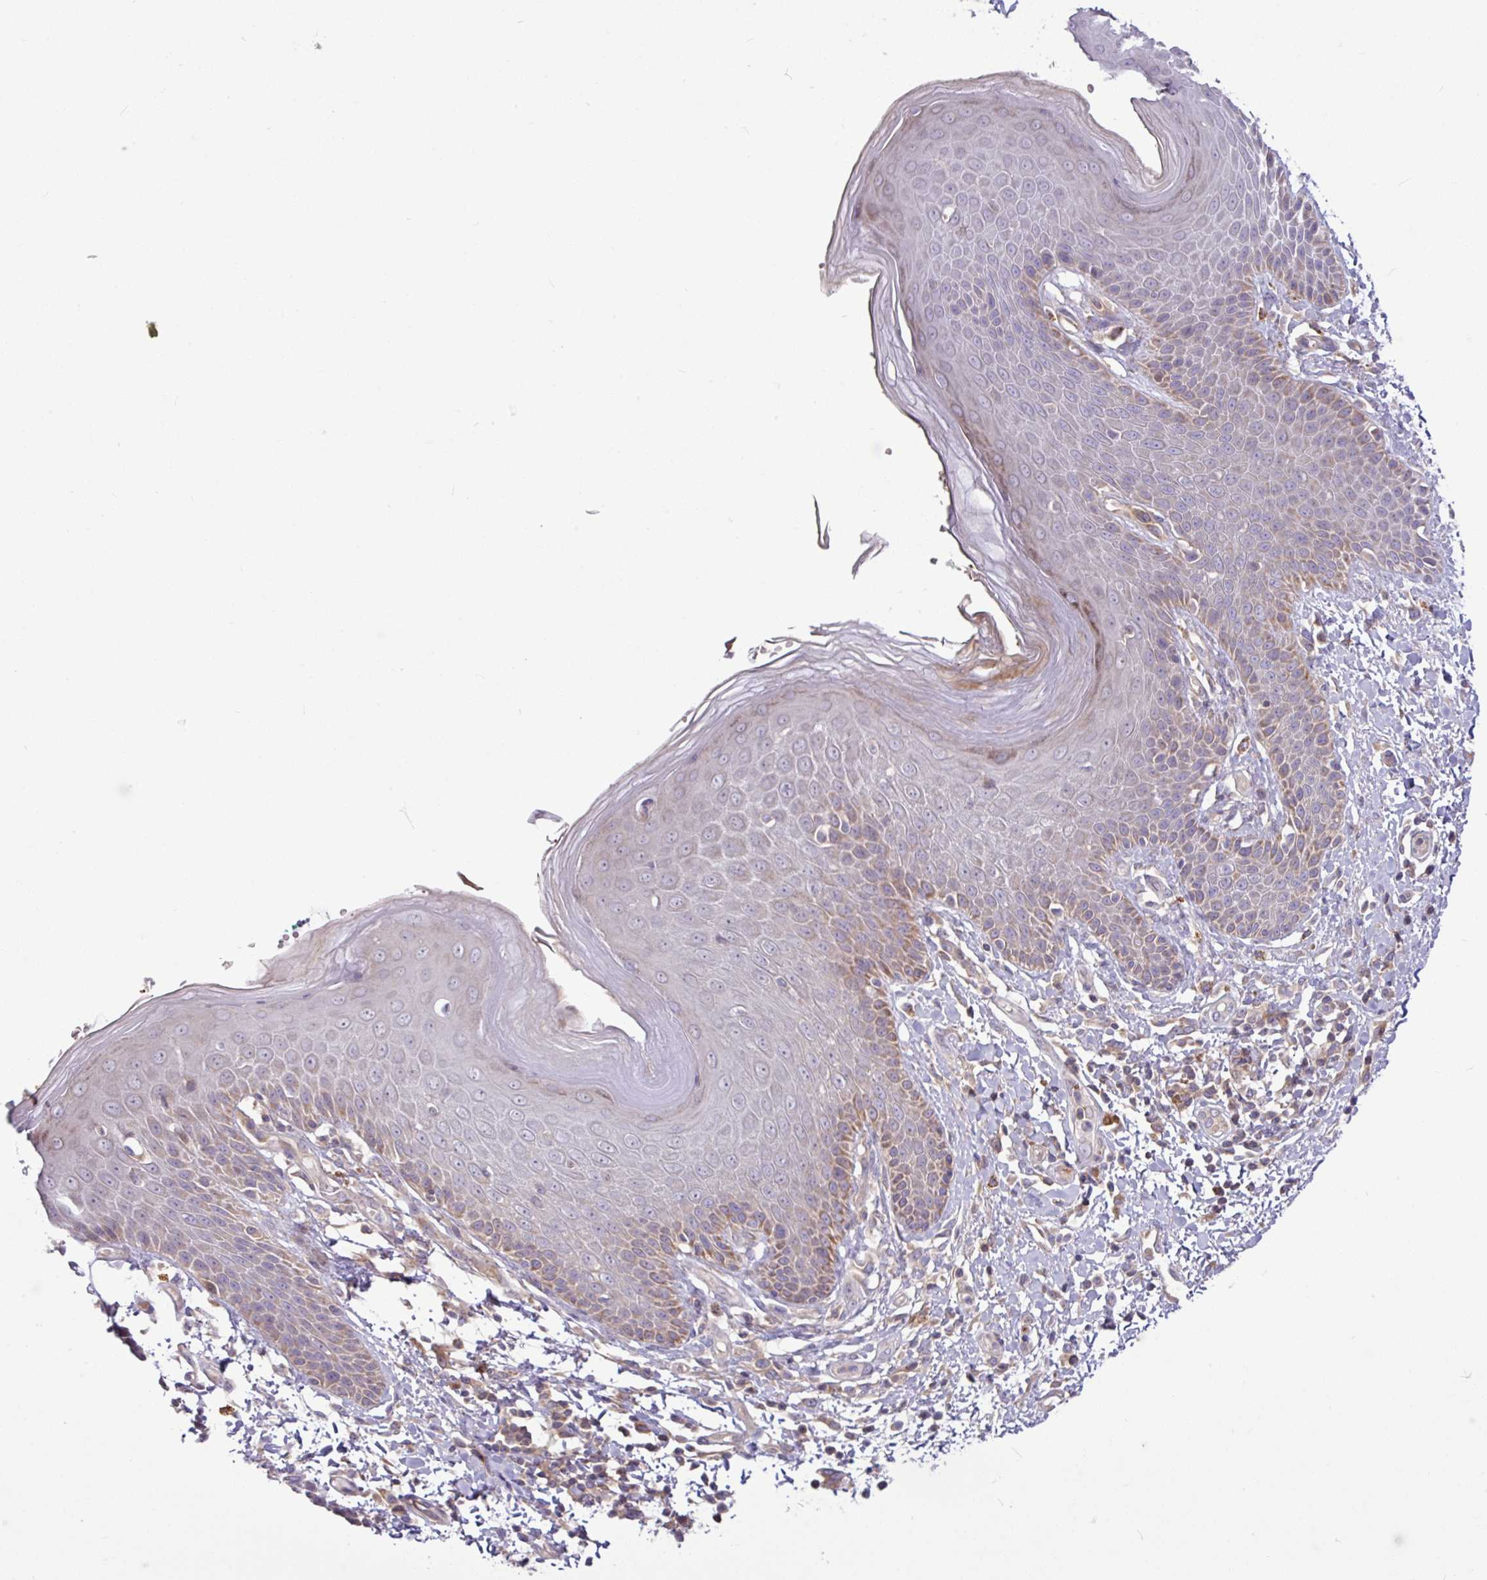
{"staining": {"intensity": "weak", "quantity": "<25%", "location": "cytoplasmic/membranous"}, "tissue": "skin", "cell_type": "Epidermal cells", "image_type": "normal", "snomed": [{"axis": "morphology", "description": "Normal tissue, NOS"}, {"axis": "topography", "description": "Peripheral nerve tissue"}], "caption": "High power microscopy micrograph of an IHC image of unremarkable skin, revealing no significant staining in epidermal cells.", "gene": "B4GALNT4", "patient": {"sex": "male", "age": 51}}